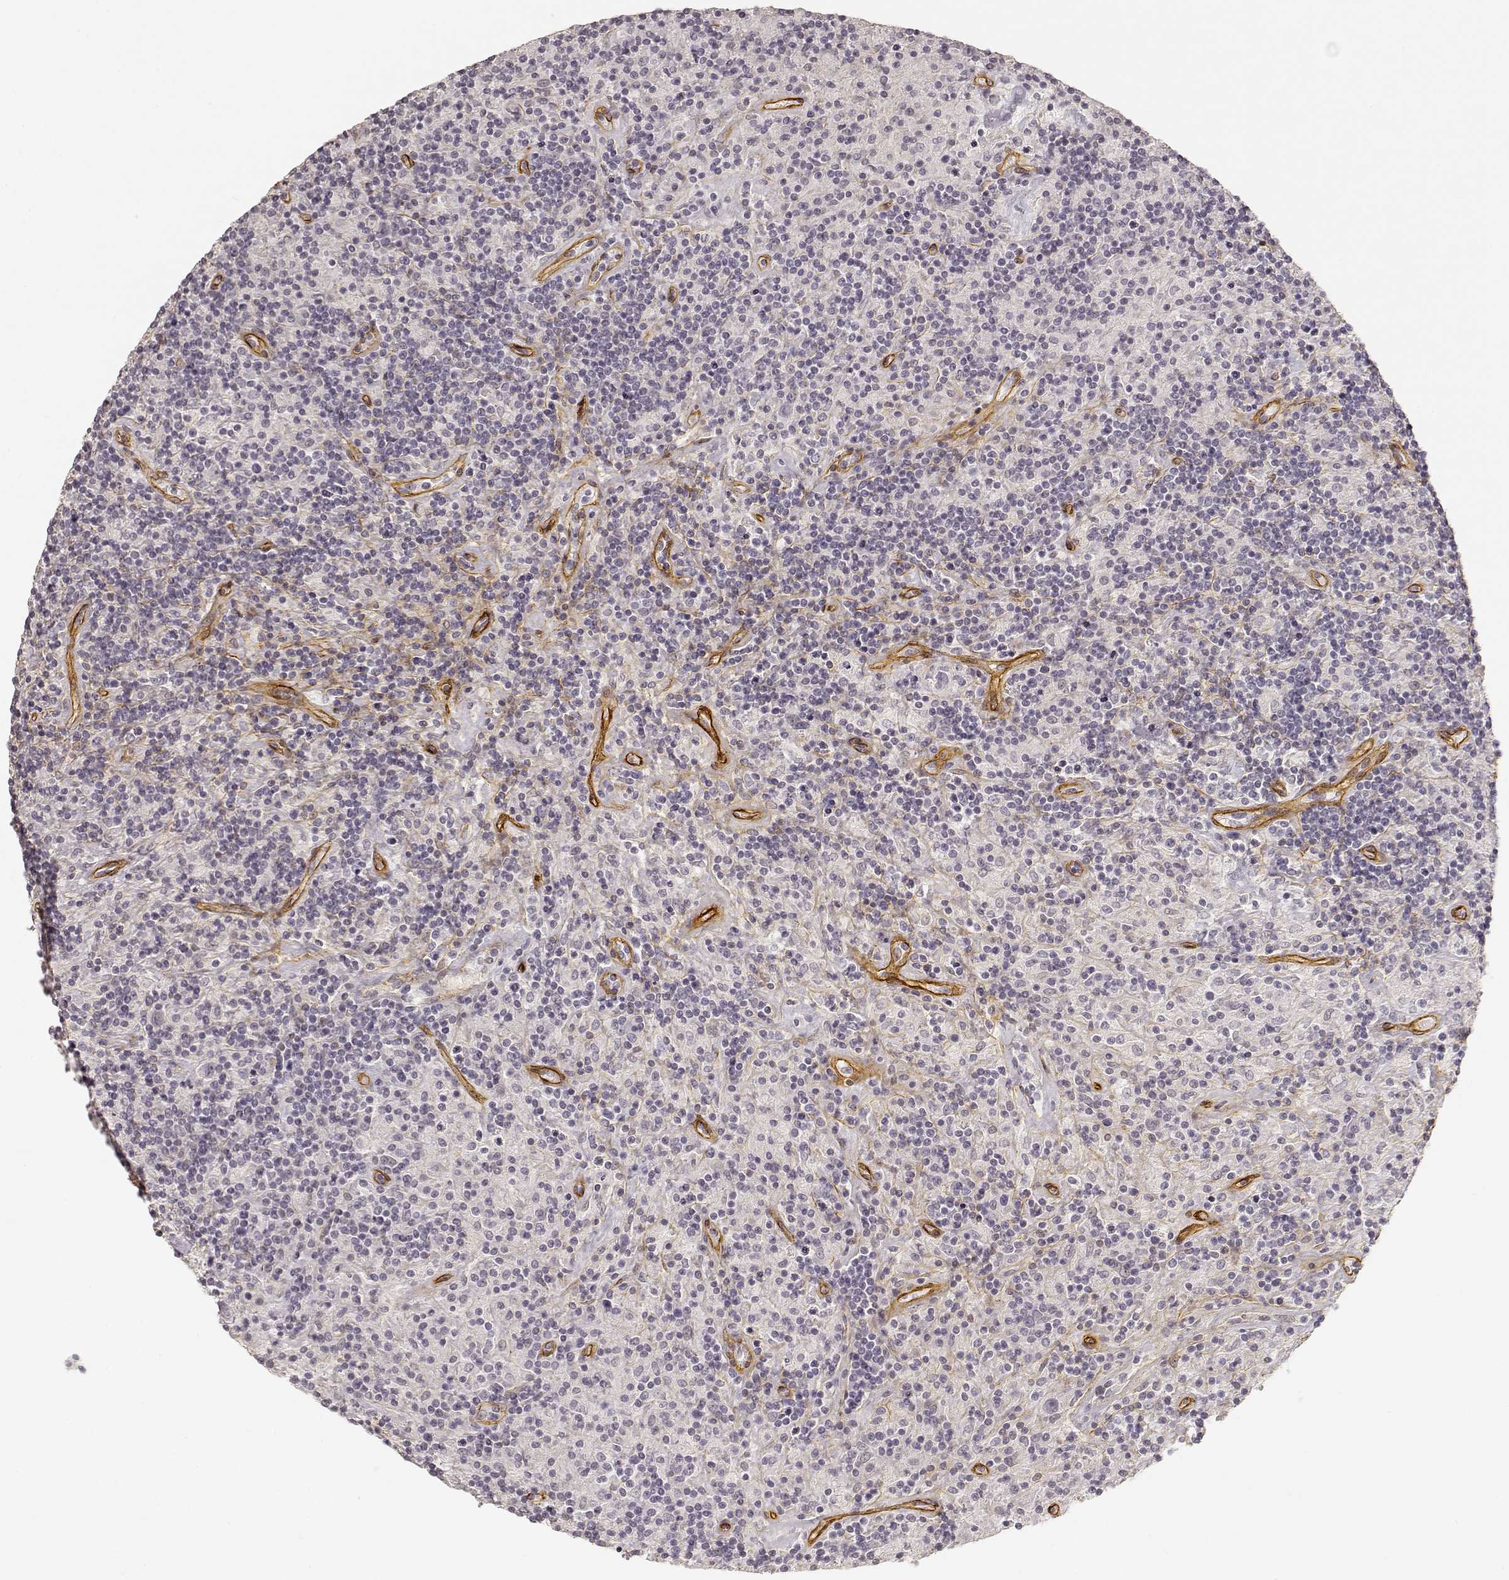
{"staining": {"intensity": "negative", "quantity": "none", "location": "none"}, "tissue": "lymphoma", "cell_type": "Tumor cells", "image_type": "cancer", "snomed": [{"axis": "morphology", "description": "Hodgkin's disease, NOS"}, {"axis": "topography", "description": "Lymph node"}], "caption": "Immunohistochemistry of human lymphoma shows no expression in tumor cells. (Stains: DAB (3,3'-diaminobenzidine) IHC with hematoxylin counter stain, Microscopy: brightfield microscopy at high magnification).", "gene": "LAMA4", "patient": {"sex": "male", "age": 70}}